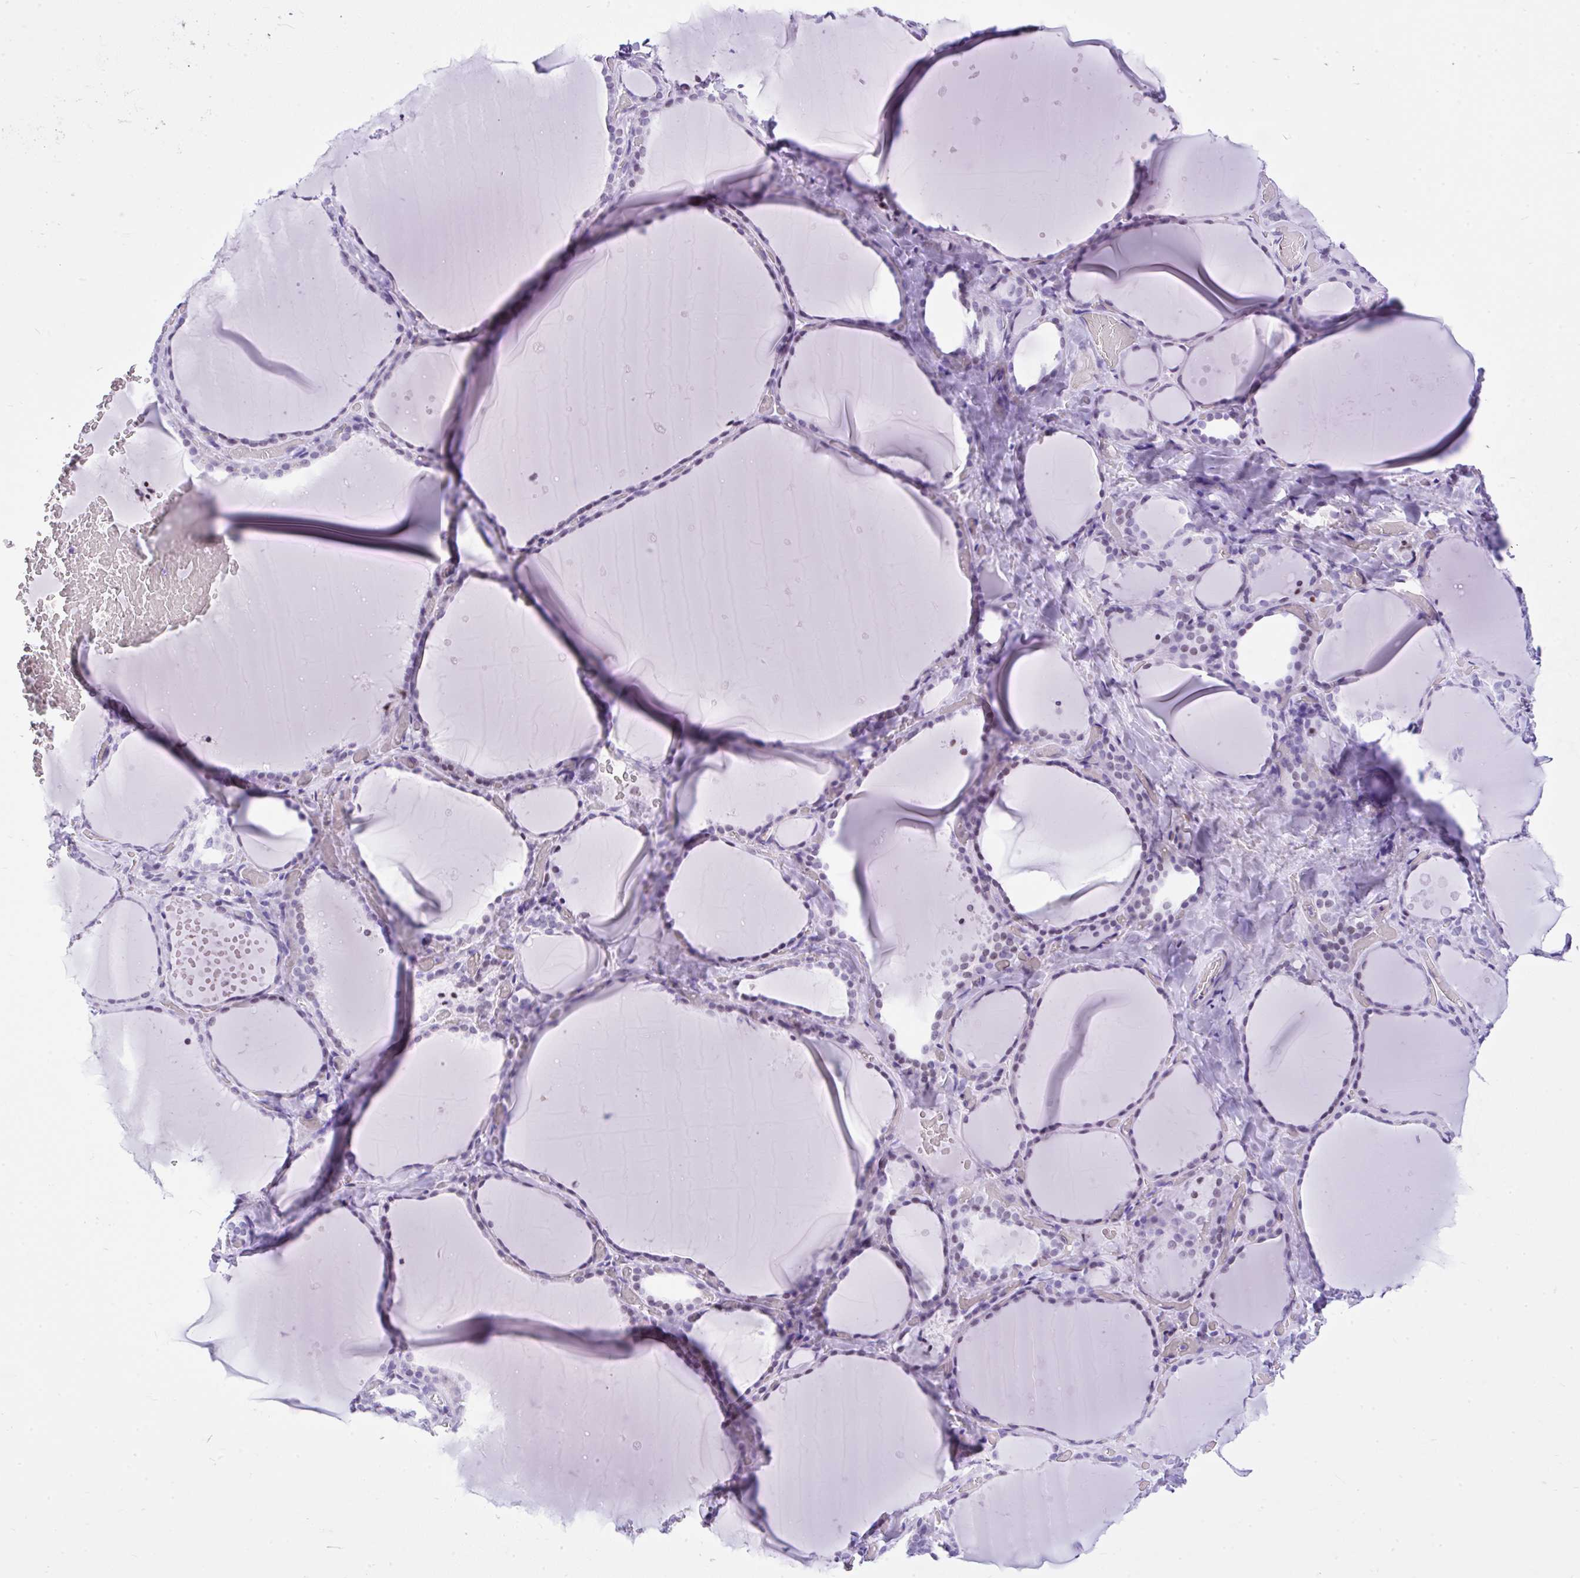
{"staining": {"intensity": "negative", "quantity": "none", "location": "none"}, "tissue": "thyroid gland", "cell_type": "Glandular cells", "image_type": "normal", "snomed": [{"axis": "morphology", "description": "Normal tissue, NOS"}, {"axis": "topography", "description": "Thyroid gland"}], "caption": "IHC of benign thyroid gland displays no staining in glandular cells.", "gene": "KRT27", "patient": {"sex": "female", "age": 36}}